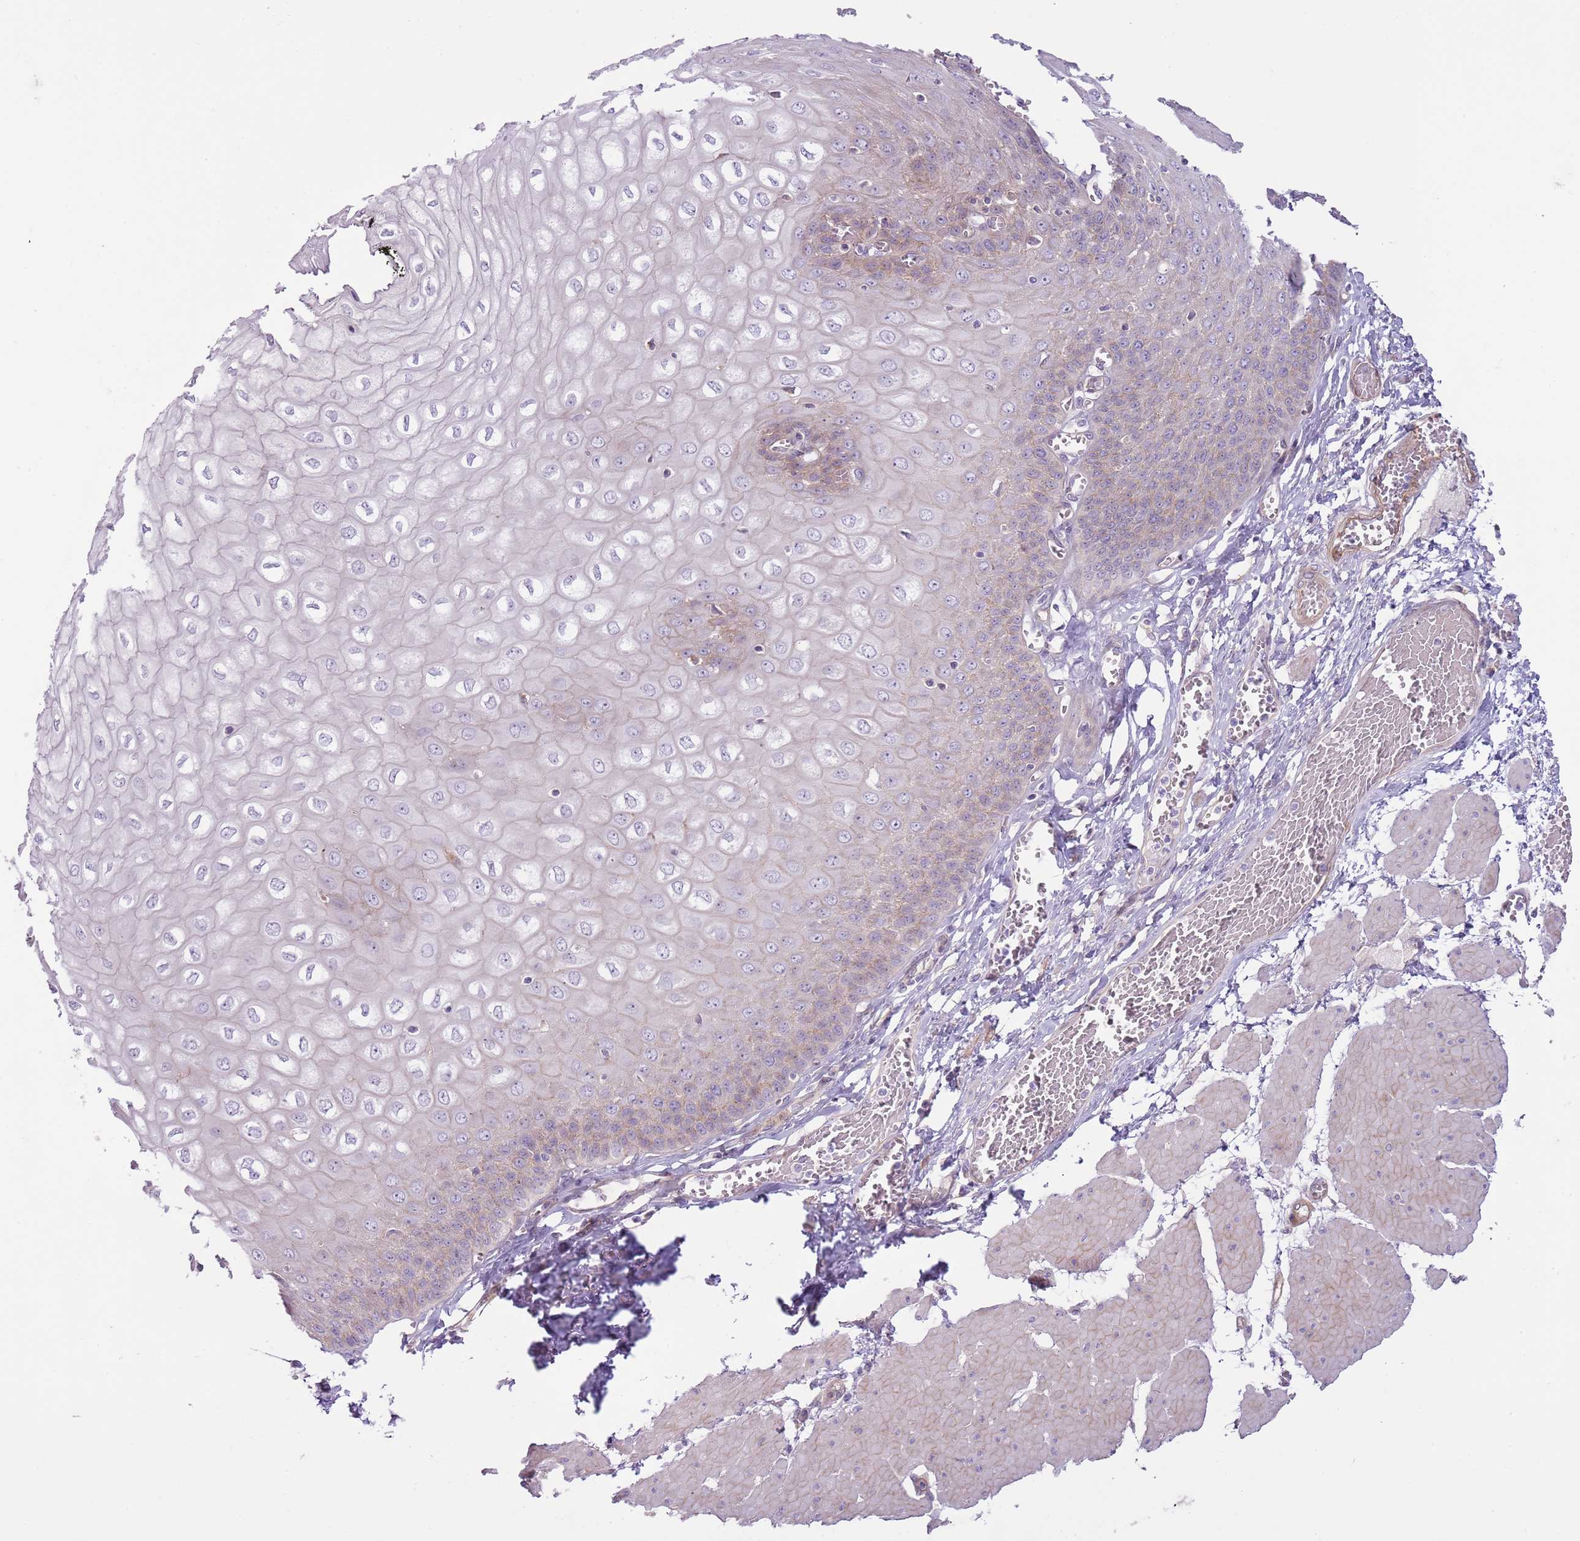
{"staining": {"intensity": "weak", "quantity": "<25%", "location": "cytoplasmic/membranous"}, "tissue": "esophagus", "cell_type": "Squamous epithelial cells", "image_type": "normal", "snomed": [{"axis": "morphology", "description": "Normal tissue, NOS"}, {"axis": "topography", "description": "Esophagus"}], "caption": "Immunohistochemistry (IHC) of unremarkable esophagus displays no expression in squamous epithelial cells. Nuclei are stained in blue.", "gene": "MRO", "patient": {"sex": "male", "age": 60}}